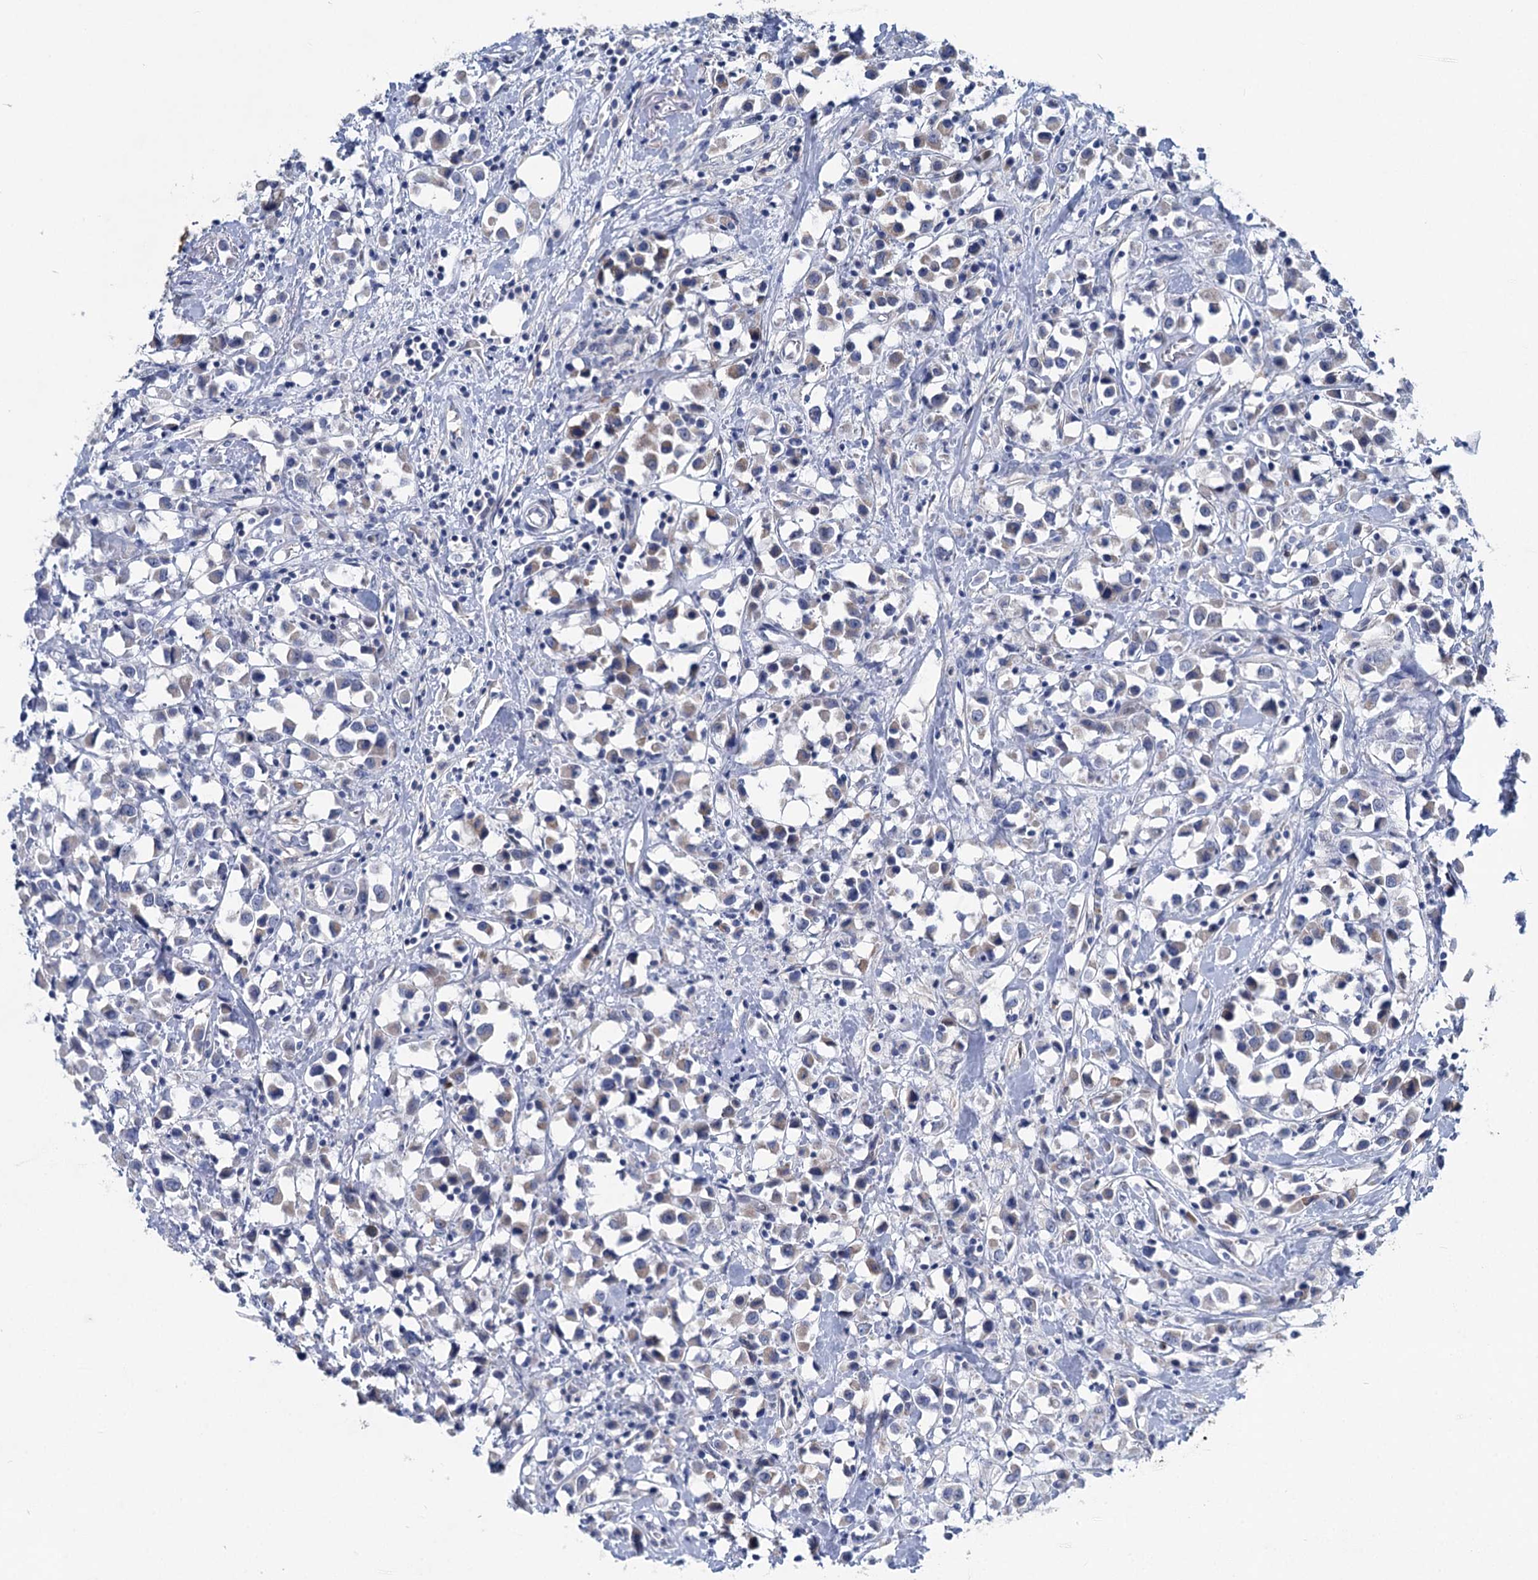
{"staining": {"intensity": "negative", "quantity": "none", "location": "none"}, "tissue": "breast cancer", "cell_type": "Tumor cells", "image_type": "cancer", "snomed": [{"axis": "morphology", "description": "Duct carcinoma"}, {"axis": "topography", "description": "Breast"}], "caption": "Immunohistochemical staining of breast cancer (infiltrating ductal carcinoma) displays no significant positivity in tumor cells. The staining is performed using DAB brown chromogen with nuclei counter-stained in using hematoxylin.", "gene": "CHDH", "patient": {"sex": "female", "age": 61}}